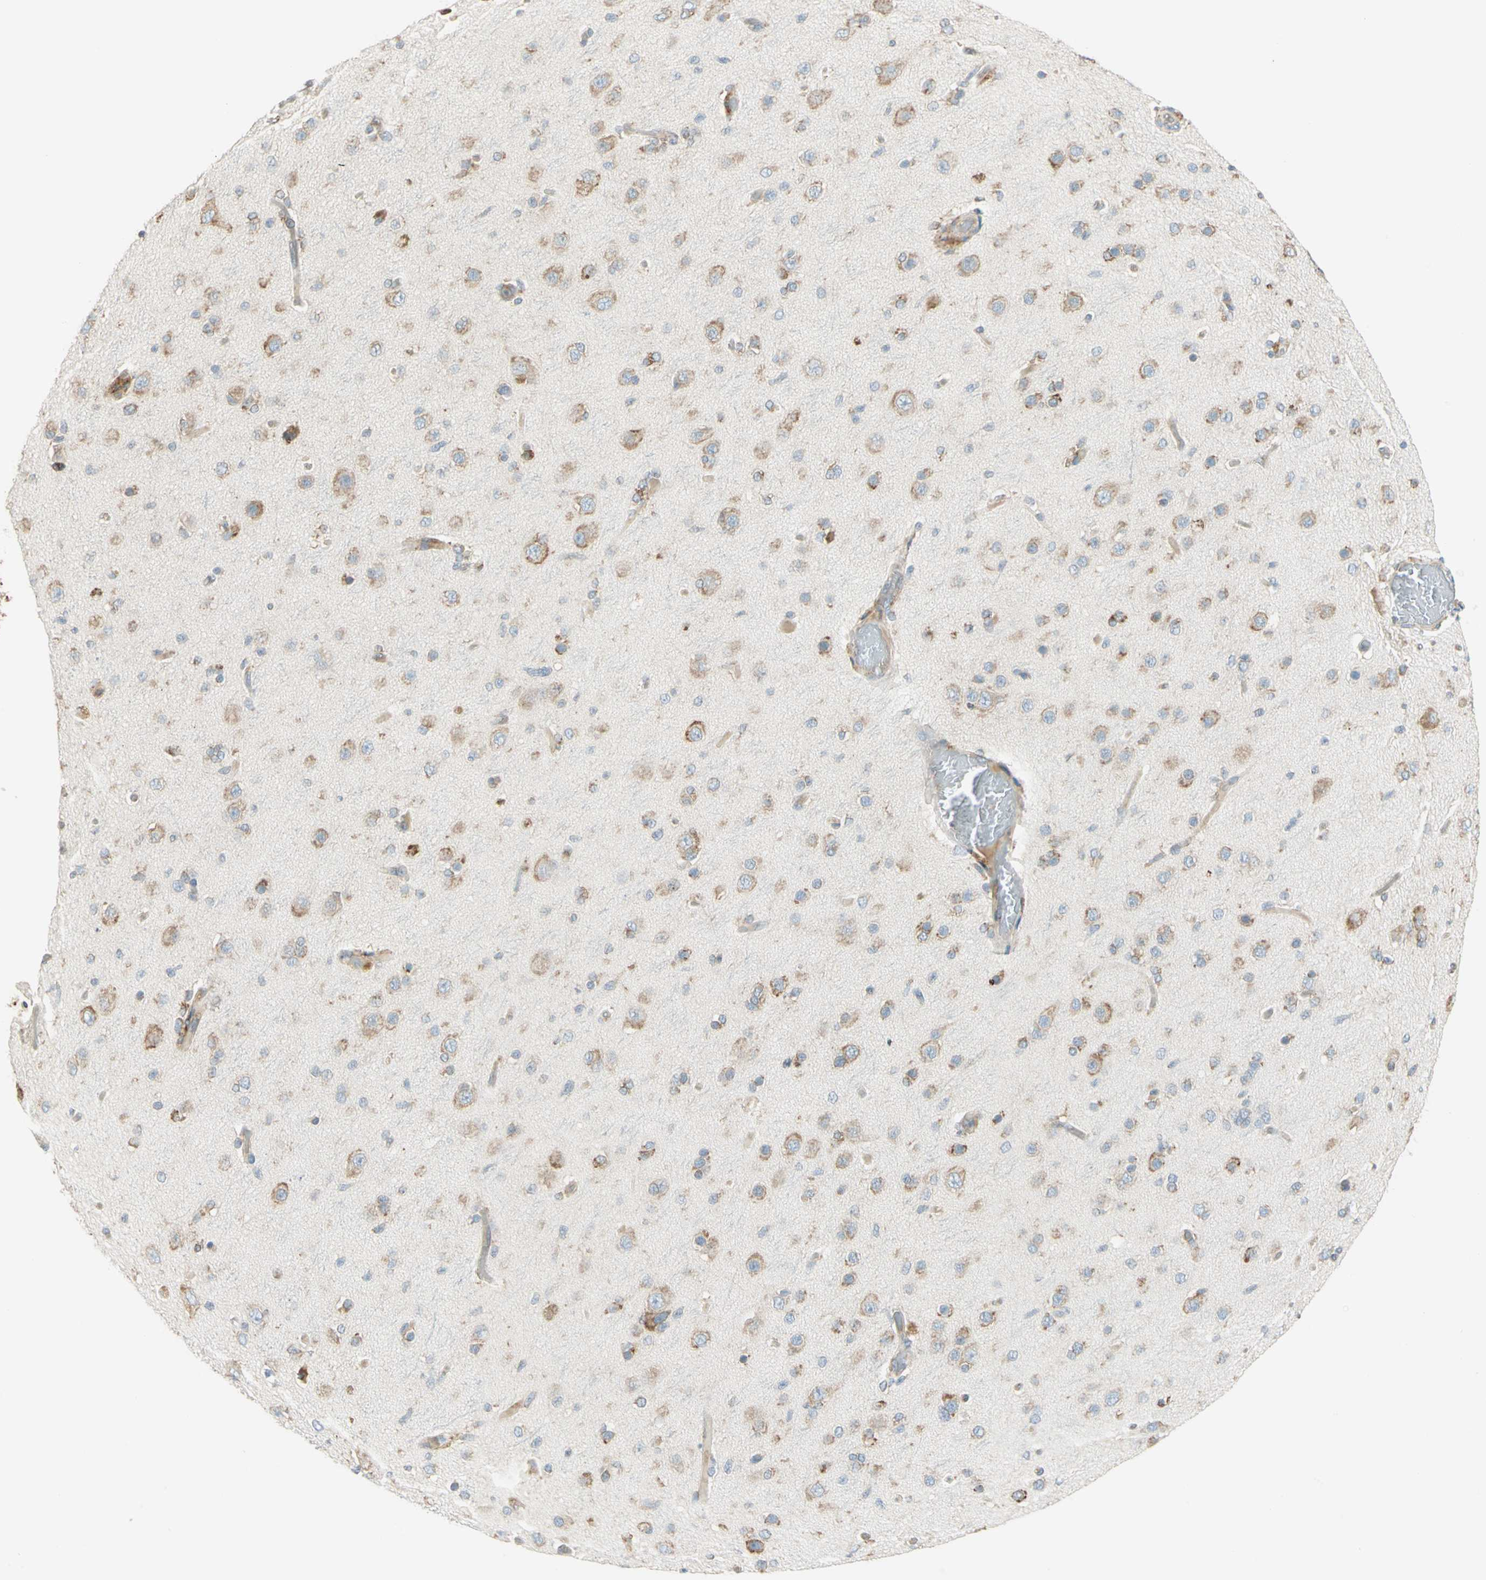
{"staining": {"intensity": "moderate", "quantity": ">75%", "location": "cytoplasmic/membranous"}, "tissue": "glioma", "cell_type": "Tumor cells", "image_type": "cancer", "snomed": [{"axis": "morphology", "description": "Glioma, malignant, High grade"}, {"axis": "topography", "description": "Brain"}], "caption": "This histopathology image exhibits immunohistochemistry staining of human glioma, with medium moderate cytoplasmic/membranous positivity in about >75% of tumor cells.", "gene": "PDIA4", "patient": {"sex": "male", "age": 33}}